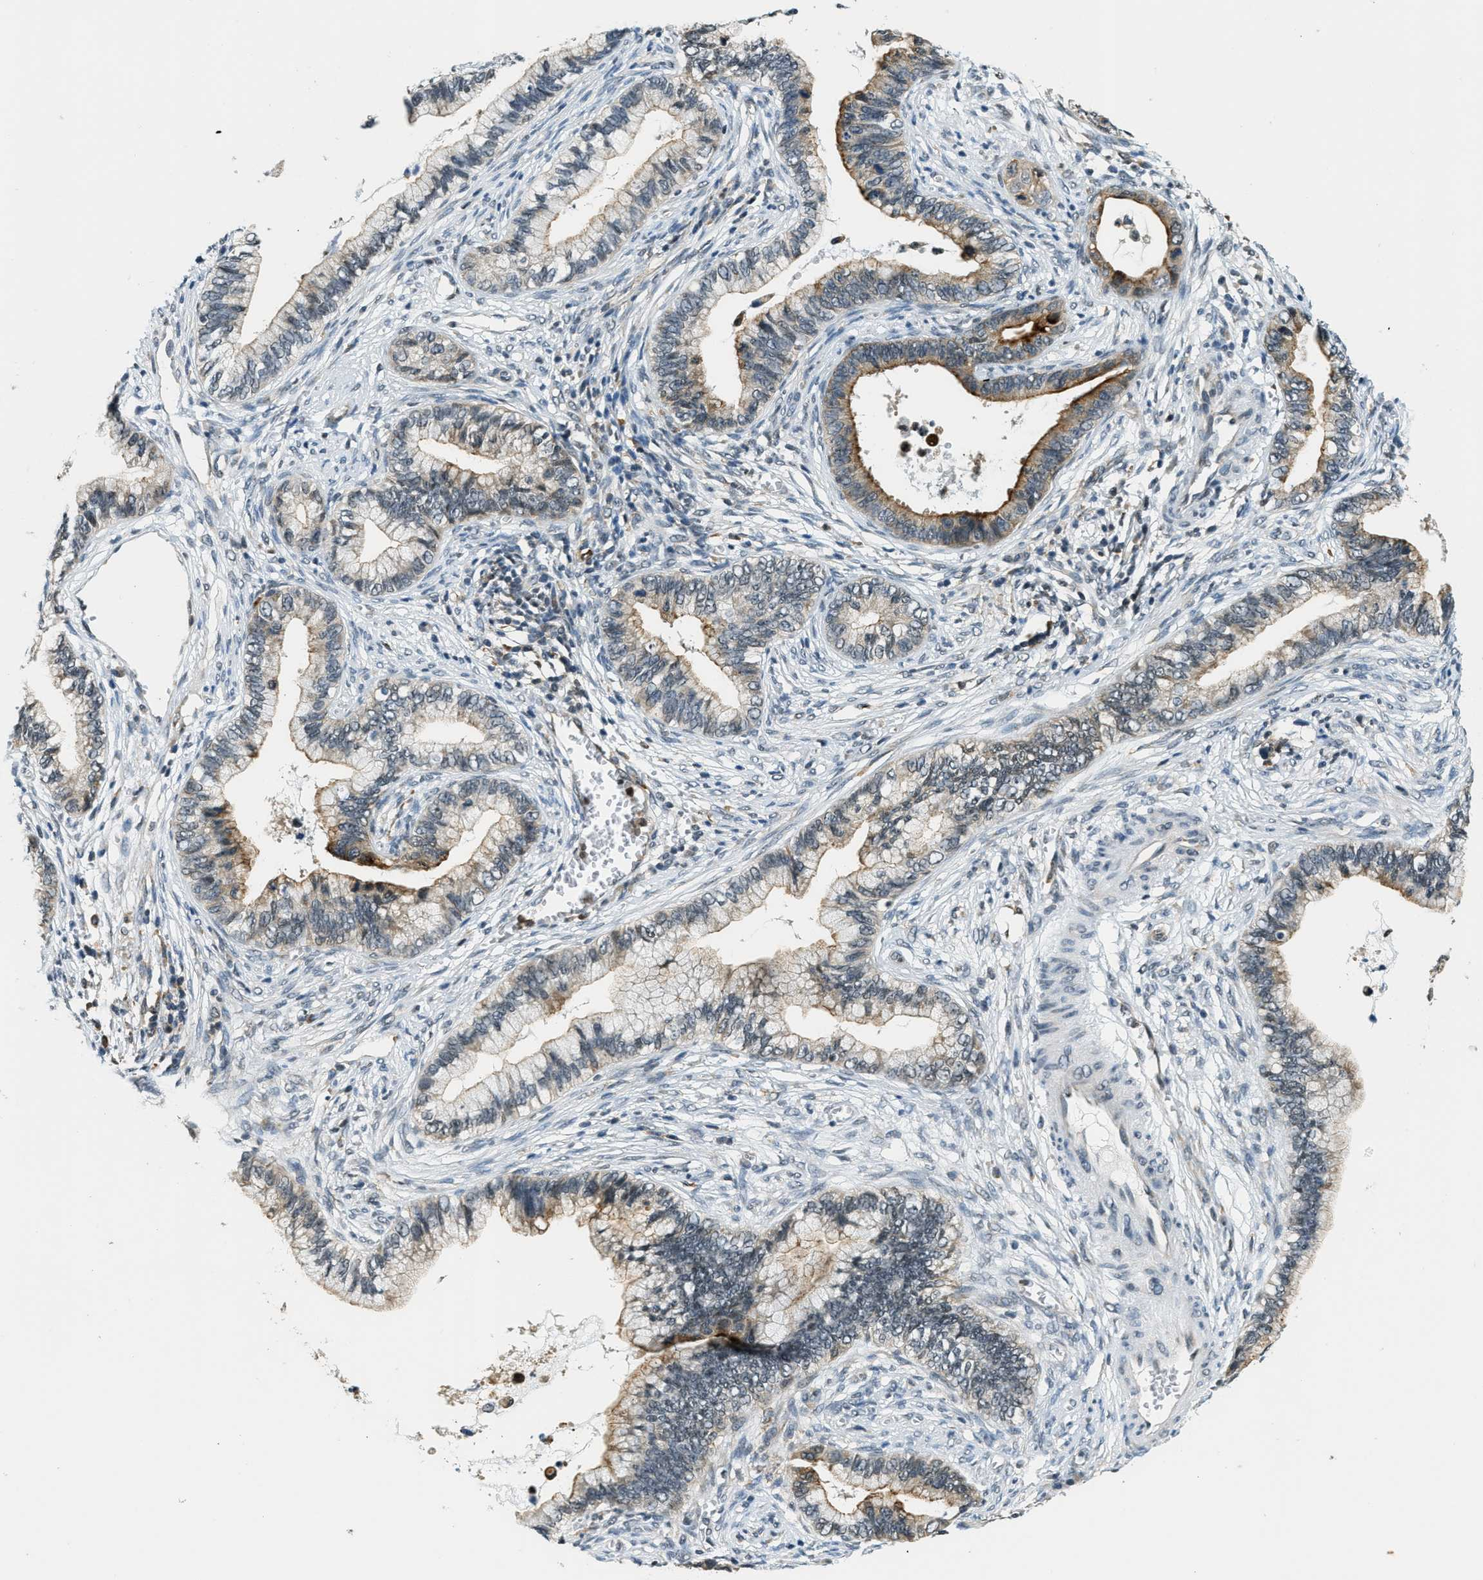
{"staining": {"intensity": "moderate", "quantity": "25%-75%", "location": "cytoplasmic/membranous"}, "tissue": "cervical cancer", "cell_type": "Tumor cells", "image_type": "cancer", "snomed": [{"axis": "morphology", "description": "Adenocarcinoma, NOS"}, {"axis": "topography", "description": "Cervix"}], "caption": "A brown stain highlights moderate cytoplasmic/membranous staining of a protein in human cervical cancer tumor cells. (Brightfield microscopy of DAB IHC at high magnification).", "gene": "RAB11FIP1", "patient": {"sex": "female", "age": 44}}